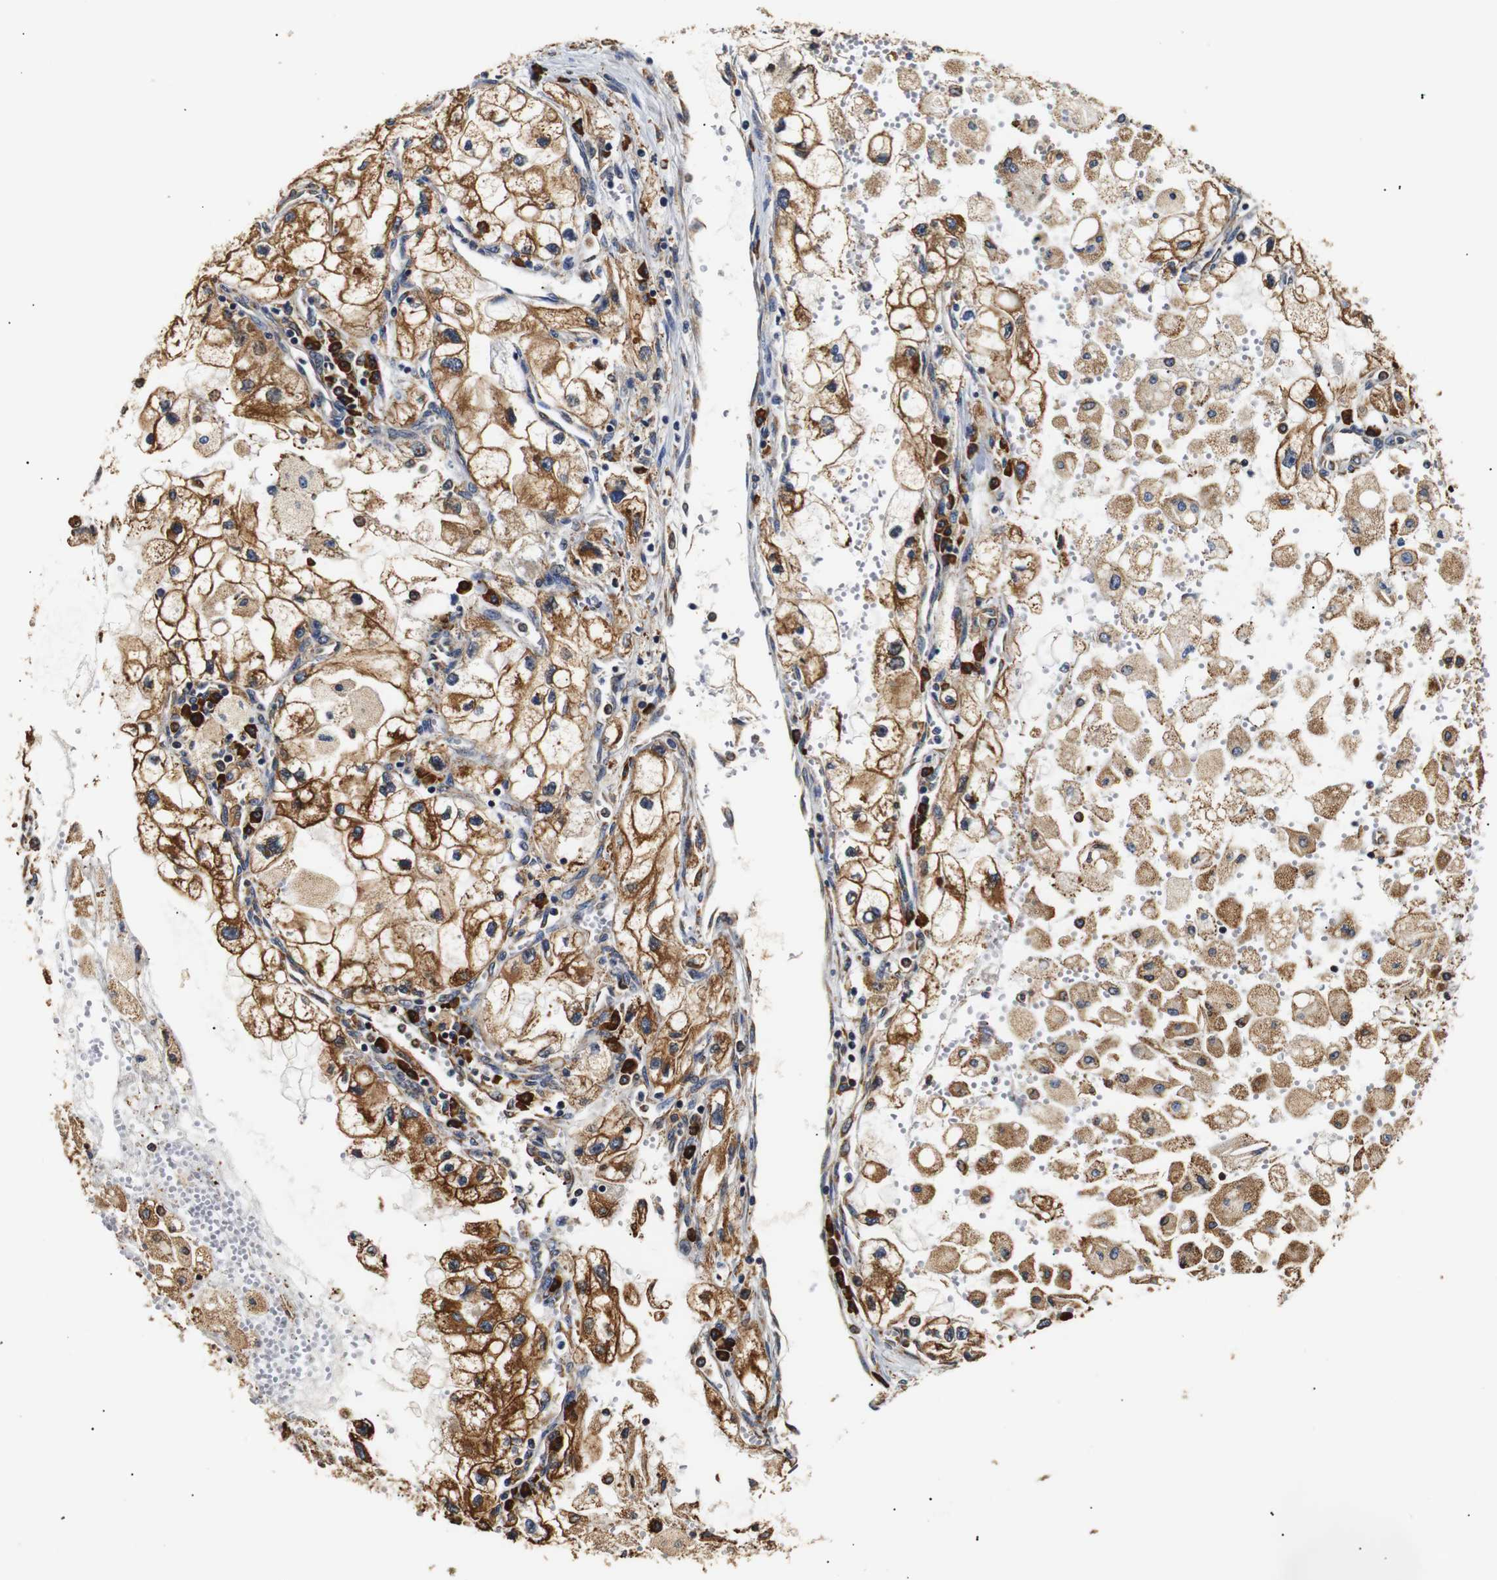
{"staining": {"intensity": "moderate", "quantity": ">75%", "location": "cytoplasmic/membranous"}, "tissue": "renal cancer", "cell_type": "Tumor cells", "image_type": "cancer", "snomed": [{"axis": "morphology", "description": "Adenocarcinoma, NOS"}, {"axis": "topography", "description": "Kidney"}], "caption": "Moderate cytoplasmic/membranous expression for a protein is appreciated in about >75% of tumor cells of renal cancer using IHC.", "gene": "HHIP", "patient": {"sex": "female", "age": 70}}